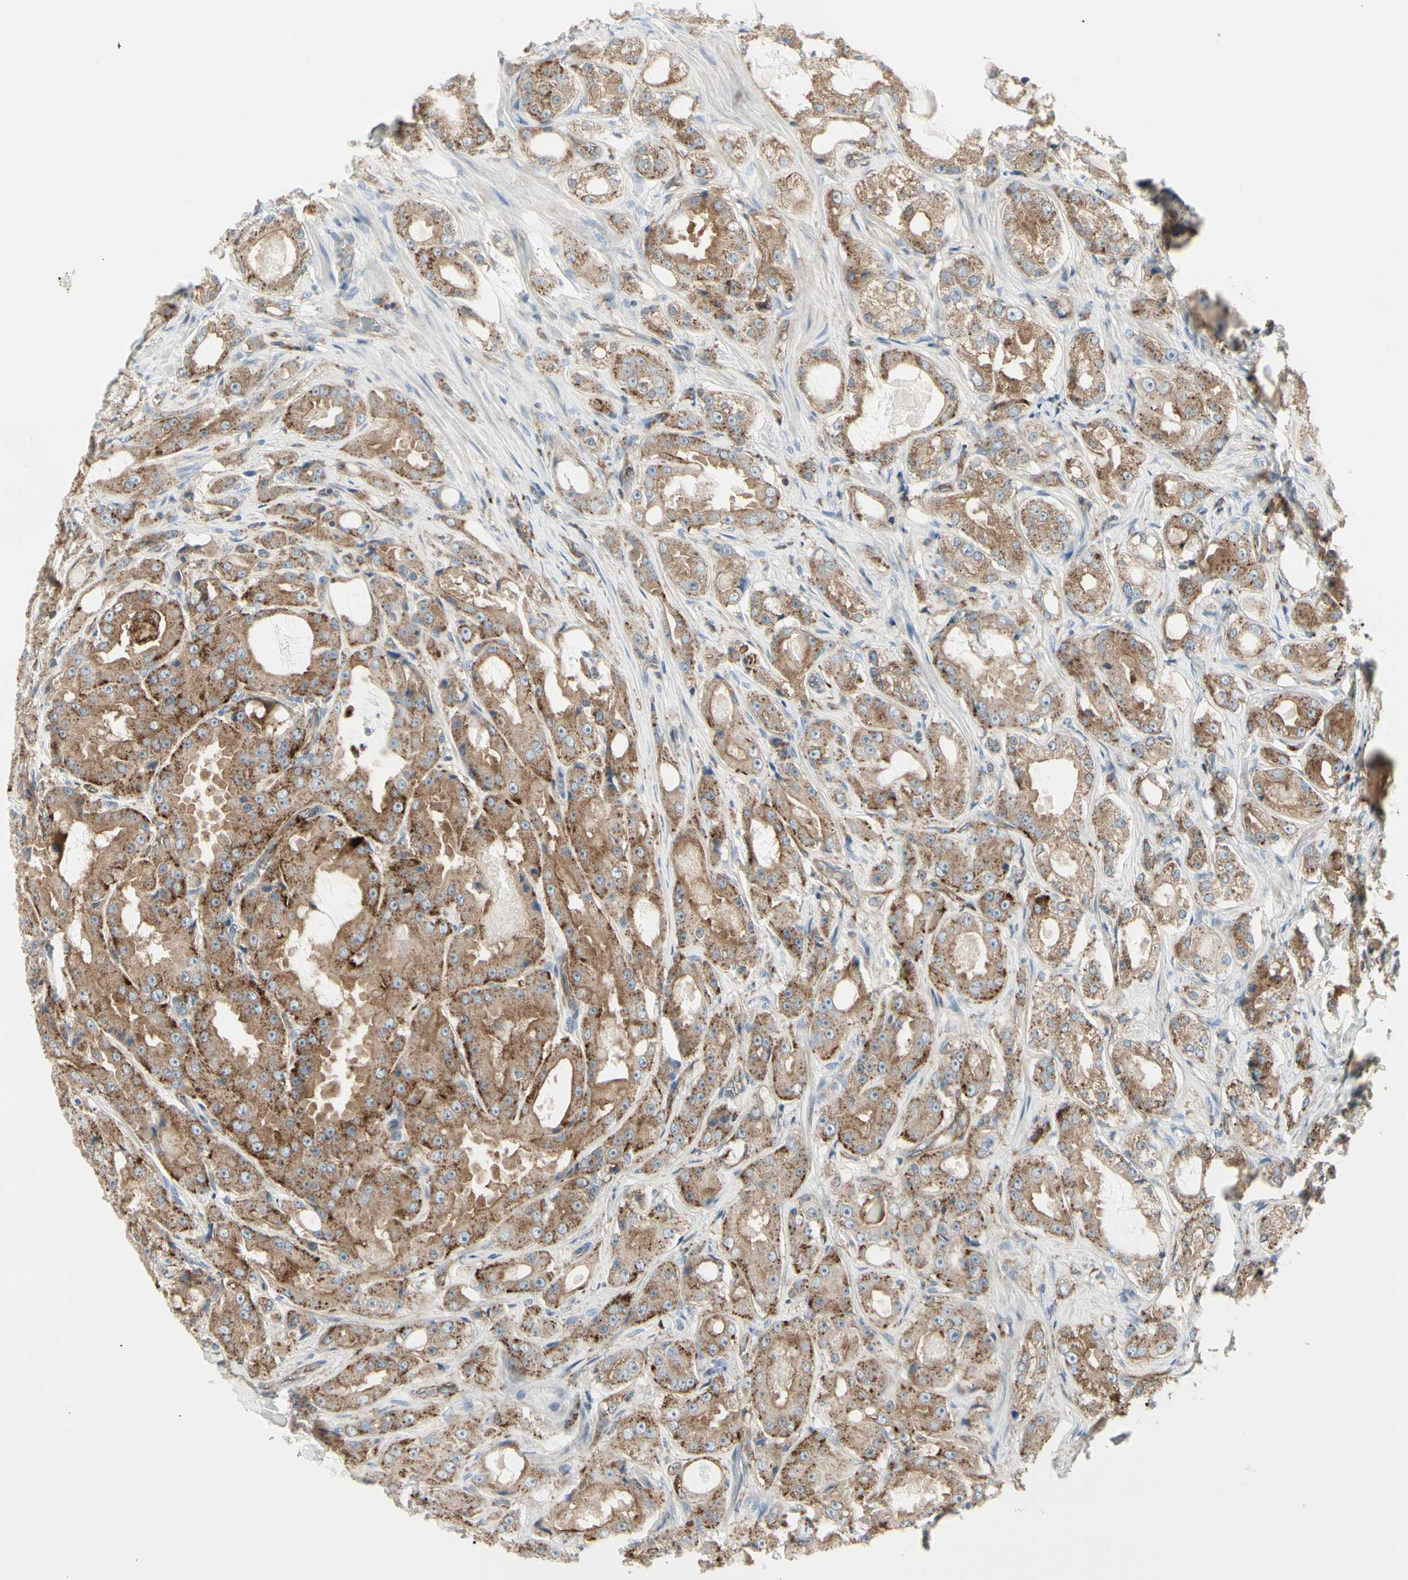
{"staining": {"intensity": "moderate", "quantity": ">75%", "location": "cytoplasmic/membranous"}, "tissue": "prostate cancer", "cell_type": "Tumor cells", "image_type": "cancer", "snomed": [{"axis": "morphology", "description": "Adenocarcinoma, High grade"}, {"axis": "topography", "description": "Prostate"}], "caption": "Protein staining shows moderate cytoplasmic/membranous positivity in about >75% of tumor cells in prostate cancer (high-grade adenocarcinoma). The protein of interest is shown in brown color, while the nuclei are stained blue.", "gene": "ATP6V1B2", "patient": {"sex": "male", "age": 73}}